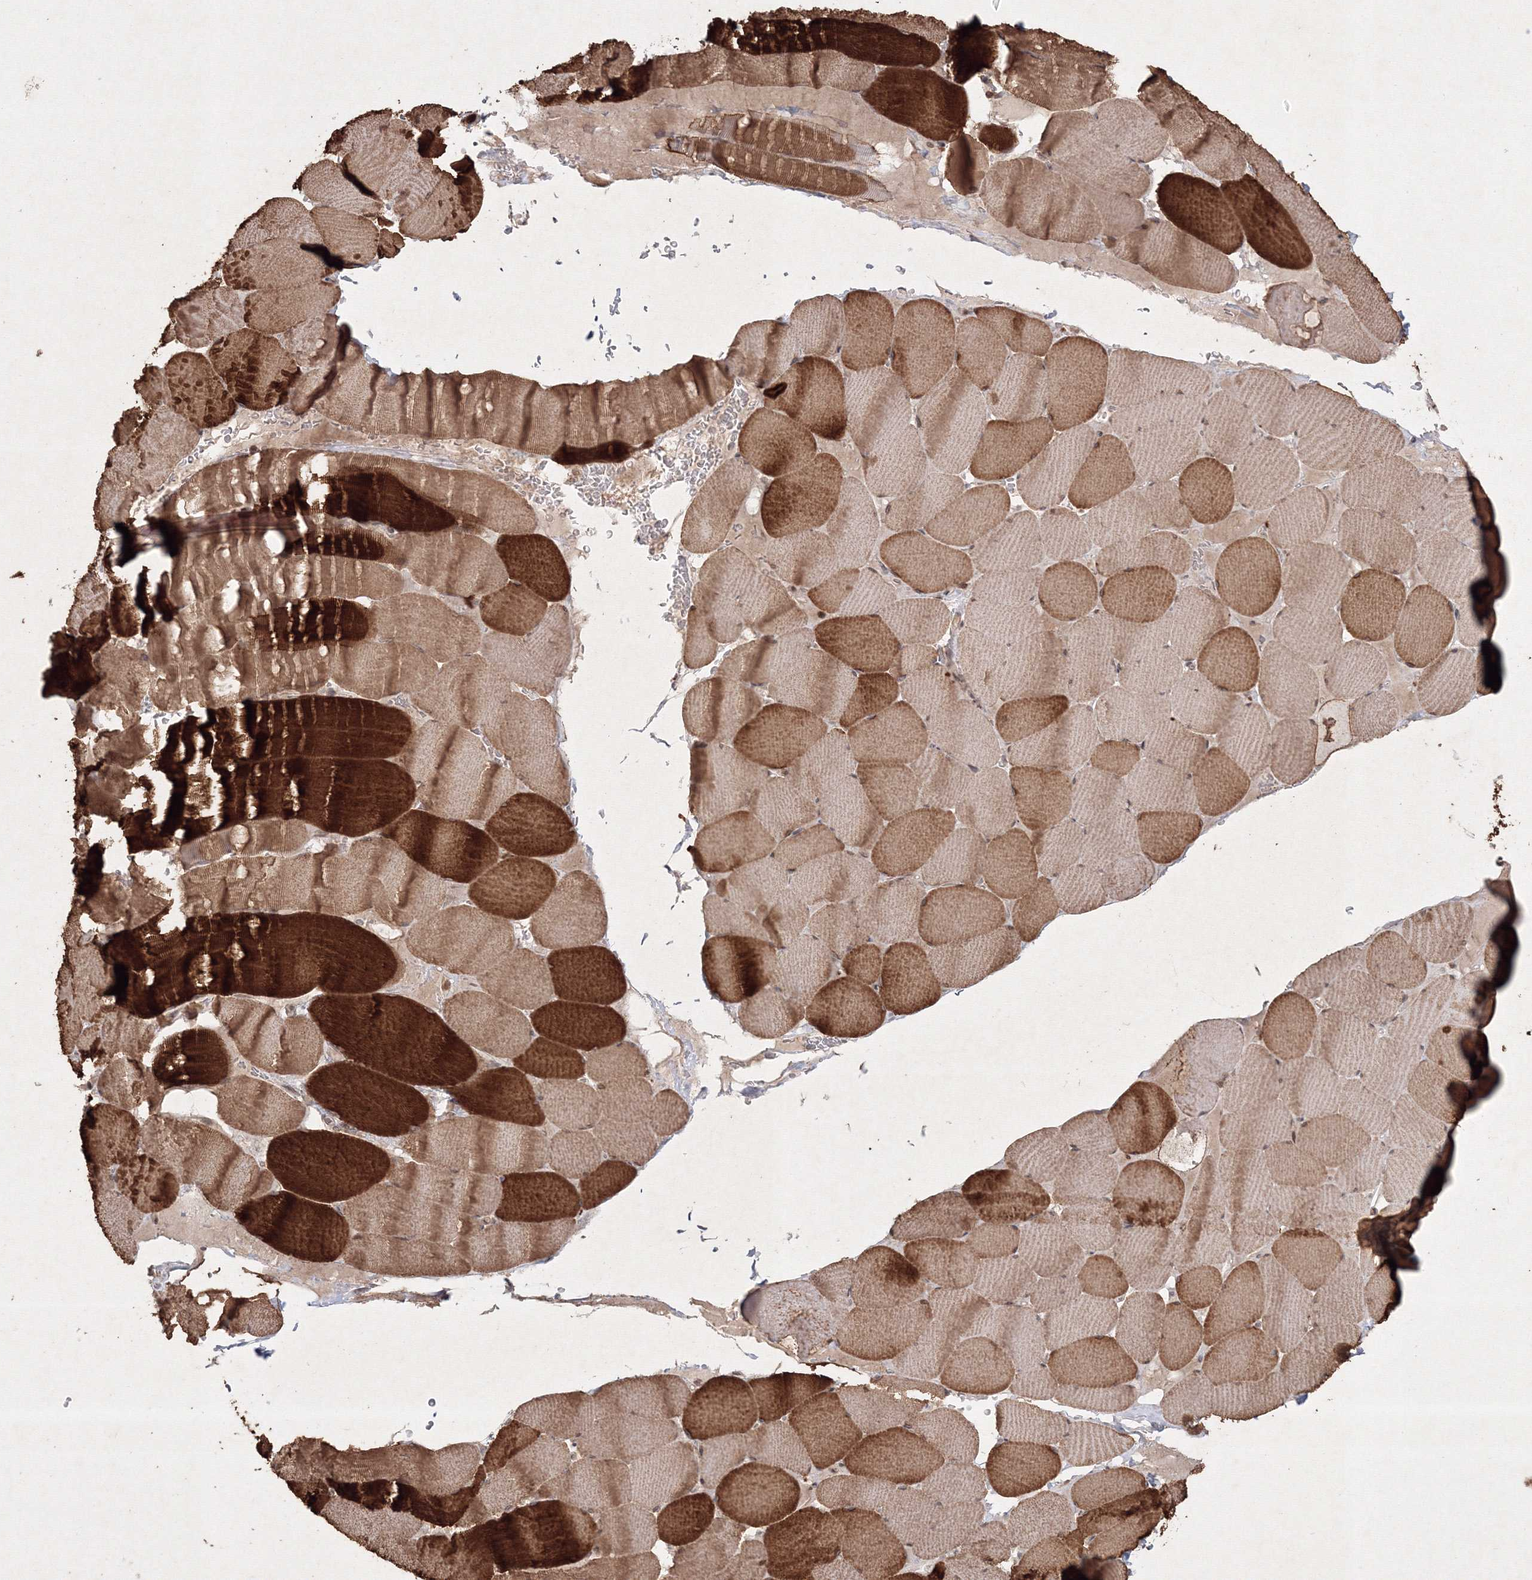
{"staining": {"intensity": "strong", "quantity": ">75%", "location": "cytoplasmic/membranous"}, "tissue": "skeletal muscle", "cell_type": "Myocytes", "image_type": "normal", "snomed": [{"axis": "morphology", "description": "Normal tissue, NOS"}, {"axis": "topography", "description": "Skeletal muscle"}], "caption": "Protein expression analysis of benign skeletal muscle exhibits strong cytoplasmic/membranous expression in approximately >75% of myocytes. (DAB (3,3'-diaminobenzidine) IHC with brightfield microscopy, high magnification).", "gene": "KIF20A", "patient": {"sex": "male", "age": 62}}